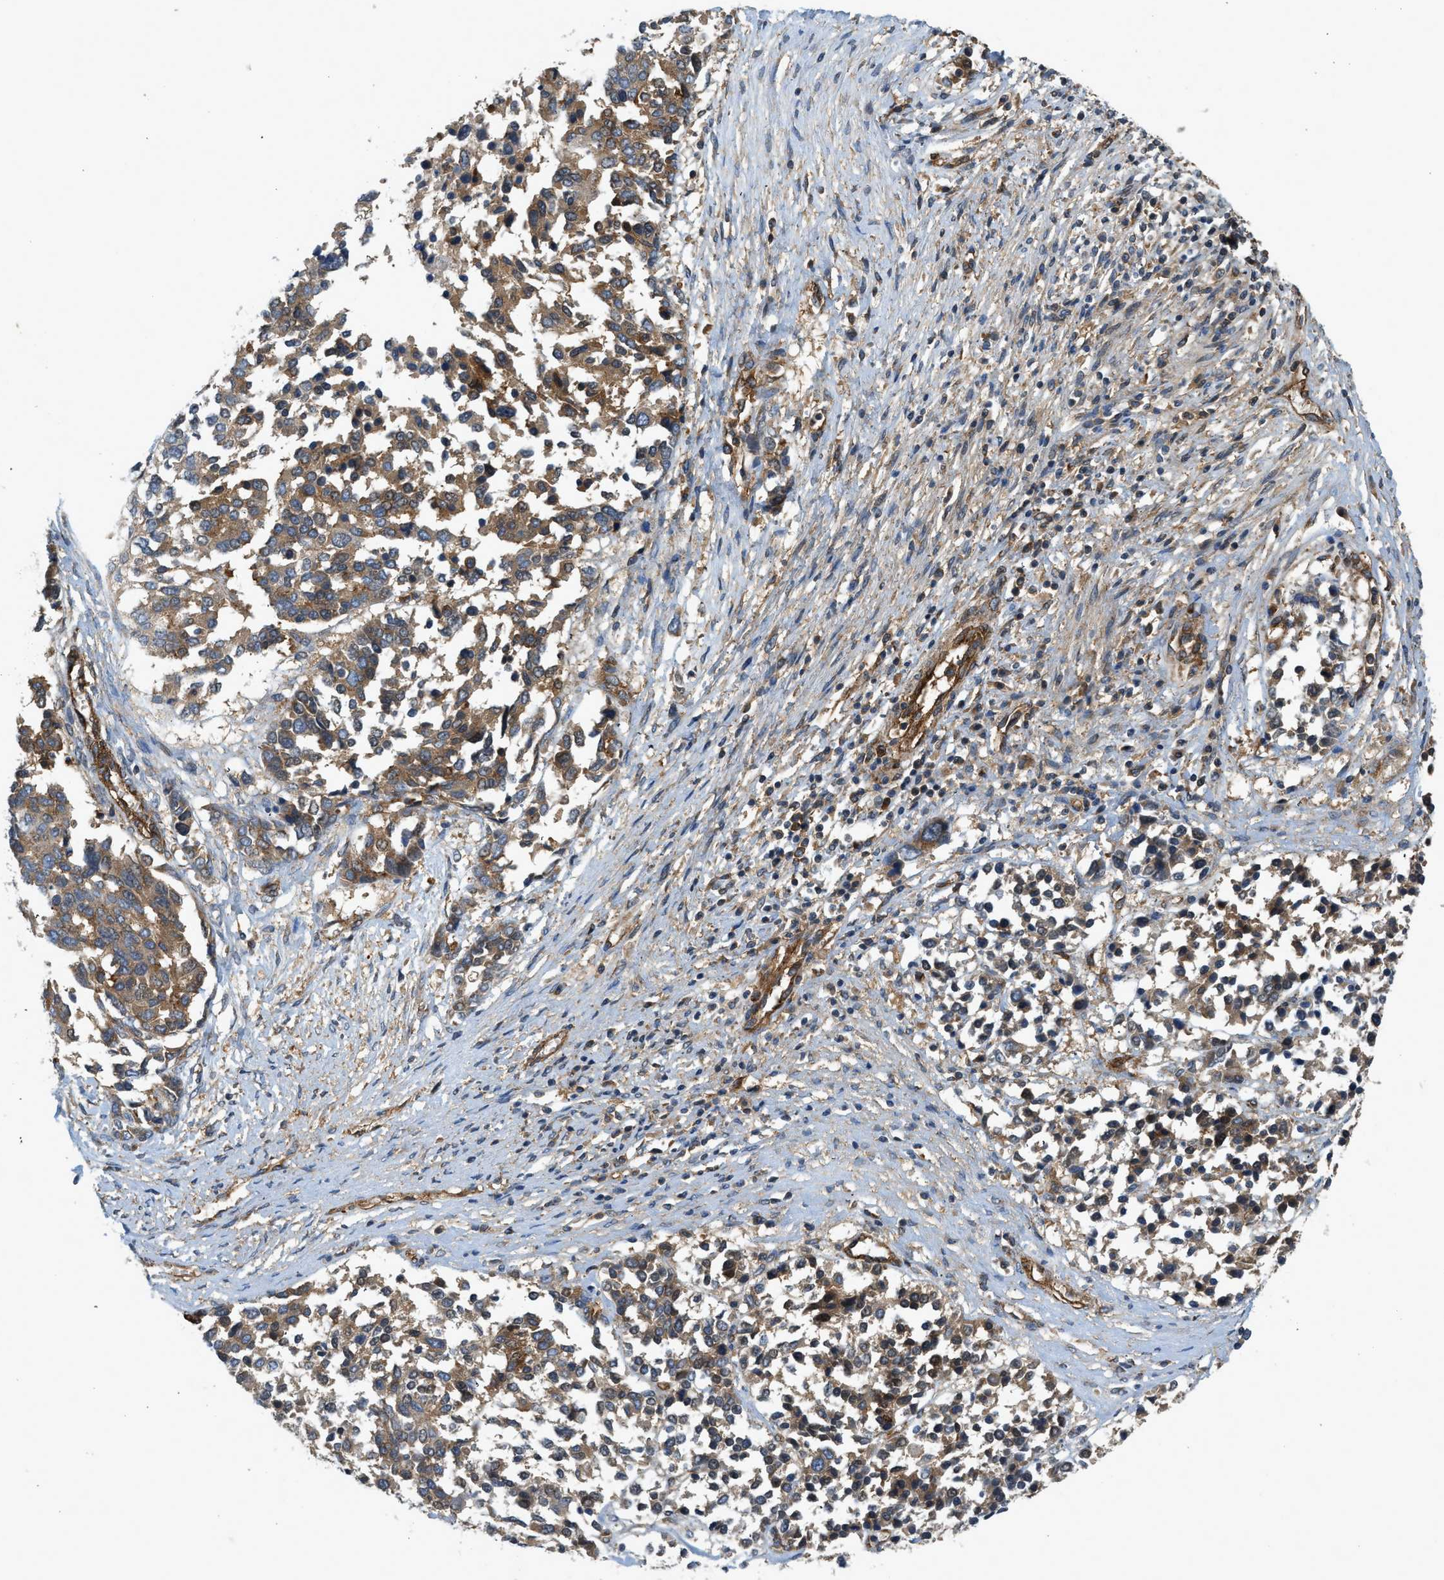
{"staining": {"intensity": "moderate", "quantity": ">75%", "location": "cytoplasmic/membranous"}, "tissue": "ovarian cancer", "cell_type": "Tumor cells", "image_type": "cancer", "snomed": [{"axis": "morphology", "description": "Cystadenocarcinoma, serous, NOS"}, {"axis": "topography", "description": "Ovary"}], "caption": "Moderate cytoplasmic/membranous protein staining is identified in about >75% of tumor cells in serous cystadenocarcinoma (ovarian). The staining is performed using DAB (3,3'-diaminobenzidine) brown chromogen to label protein expression. The nuclei are counter-stained blue using hematoxylin.", "gene": "HIP1", "patient": {"sex": "female", "age": 44}}